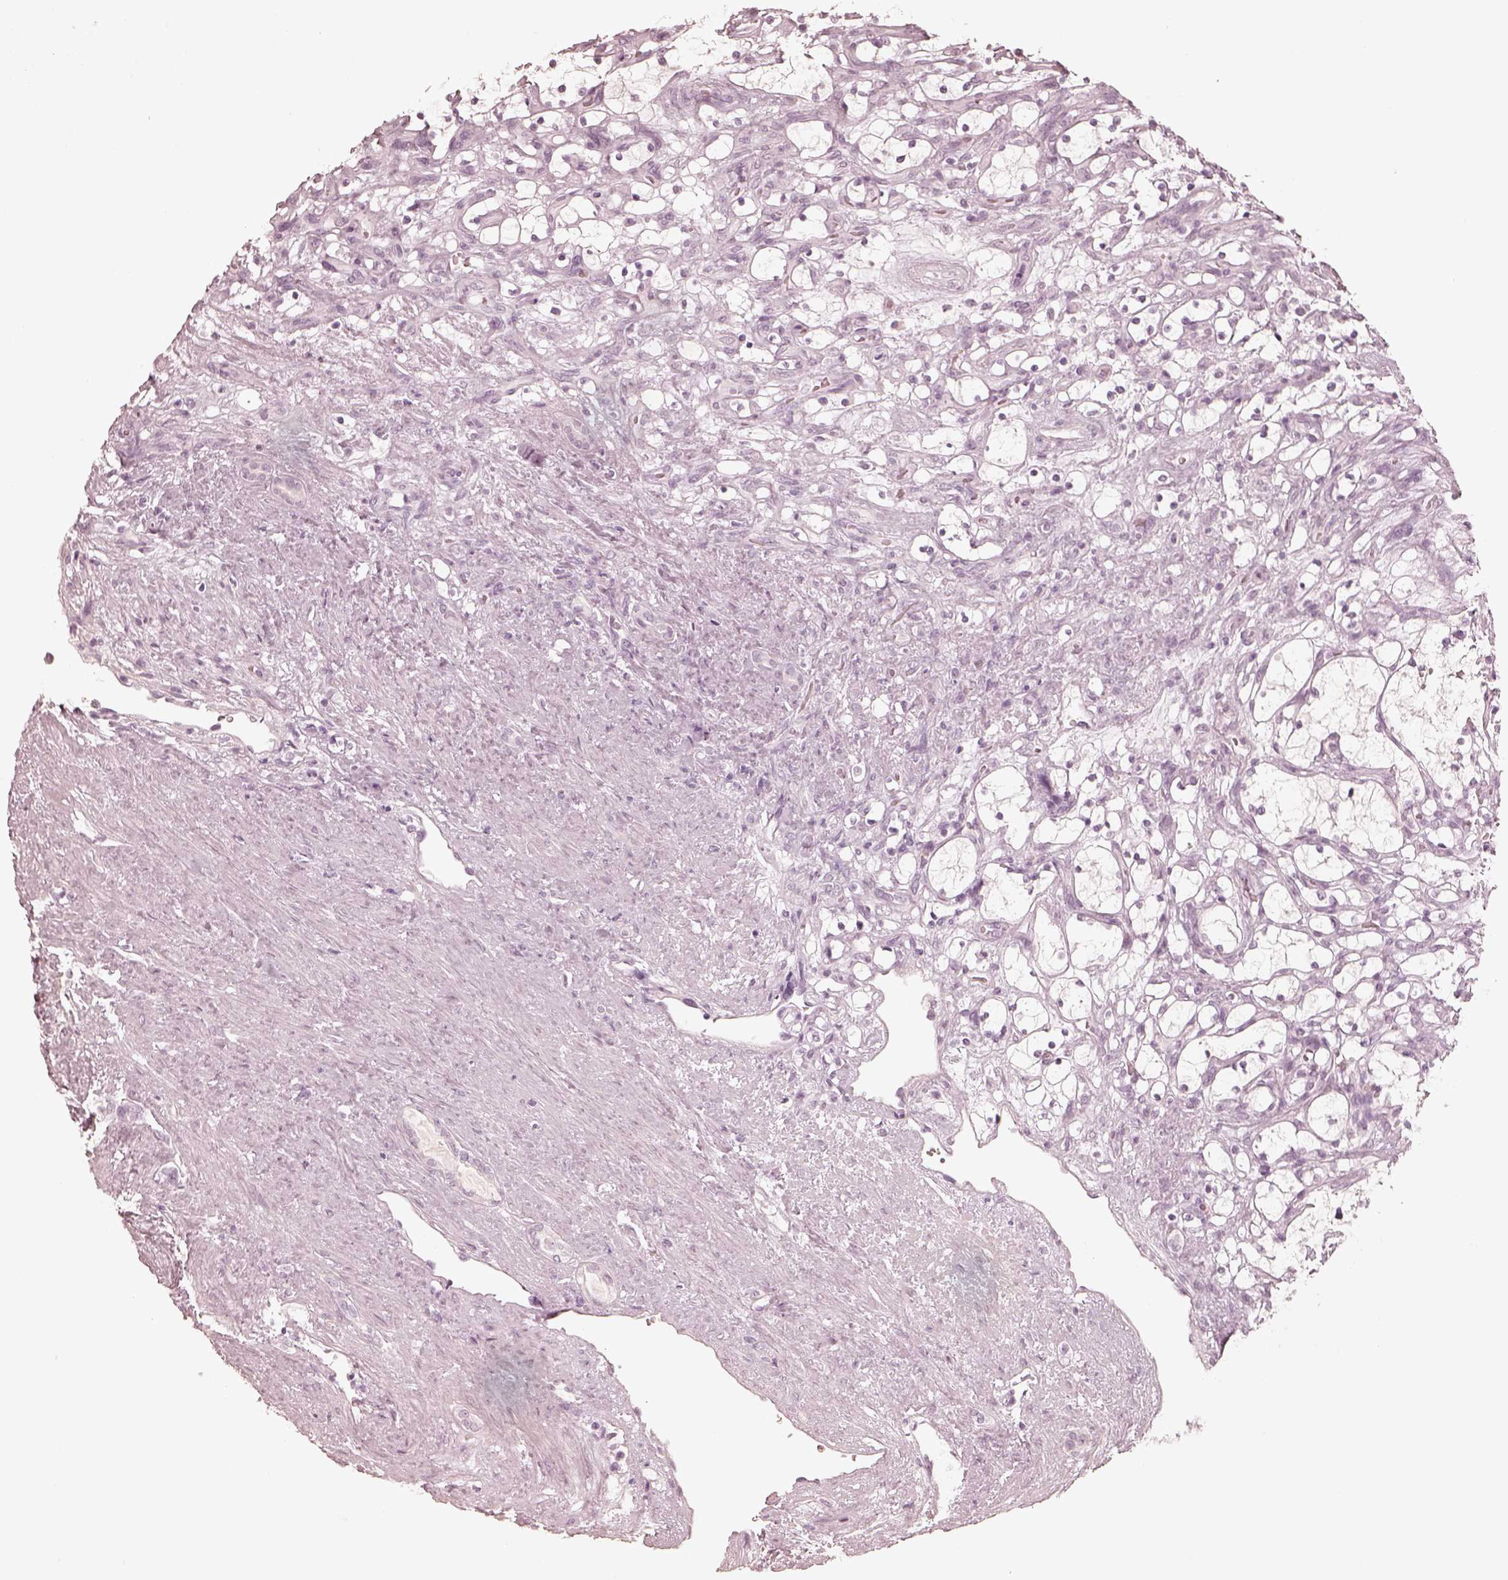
{"staining": {"intensity": "negative", "quantity": "none", "location": "none"}, "tissue": "renal cancer", "cell_type": "Tumor cells", "image_type": "cancer", "snomed": [{"axis": "morphology", "description": "Adenocarcinoma, NOS"}, {"axis": "topography", "description": "Kidney"}], "caption": "Immunohistochemistry of renal adenocarcinoma displays no staining in tumor cells. (DAB IHC with hematoxylin counter stain).", "gene": "CALR3", "patient": {"sex": "female", "age": 69}}